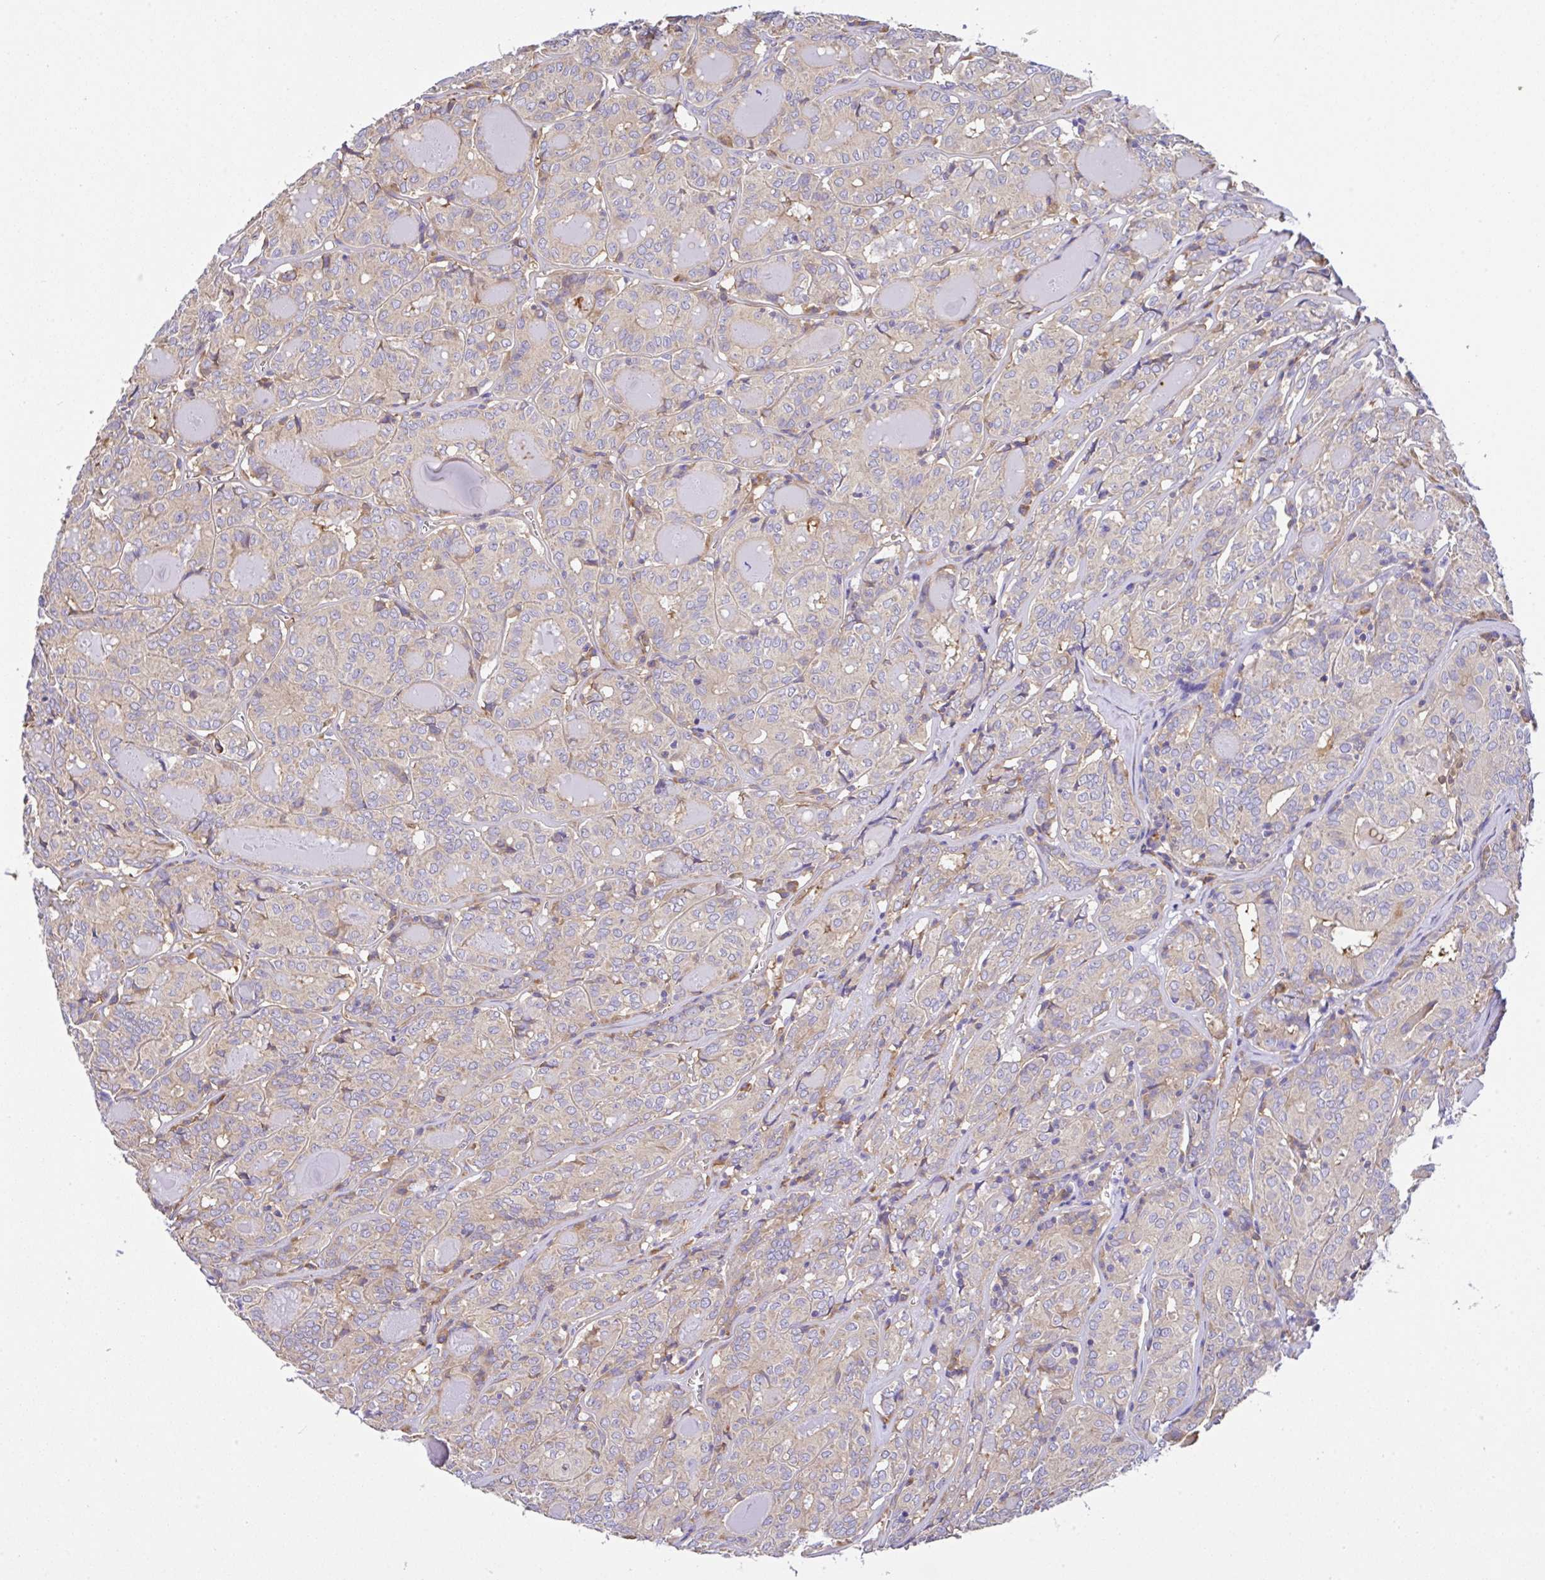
{"staining": {"intensity": "weak", "quantity": "<25%", "location": "cytoplasmic/membranous"}, "tissue": "thyroid cancer", "cell_type": "Tumor cells", "image_type": "cancer", "snomed": [{"axis": "morphology", "description": "Papillary adenocarcinoma, NOS"}, {"axis": "topography", "description": "Thyroid gland"}], "caption": "A high-resolution histopathology image shows IHC staining of papillary adenocarcinoma (thyroid), which exhibits no significant expression in tumor cells. (DAB IHC visualized using brightfield microscopy, high magnification).", "gene": "GFPT2", "patient": {"sex": "female", "age": 72}}